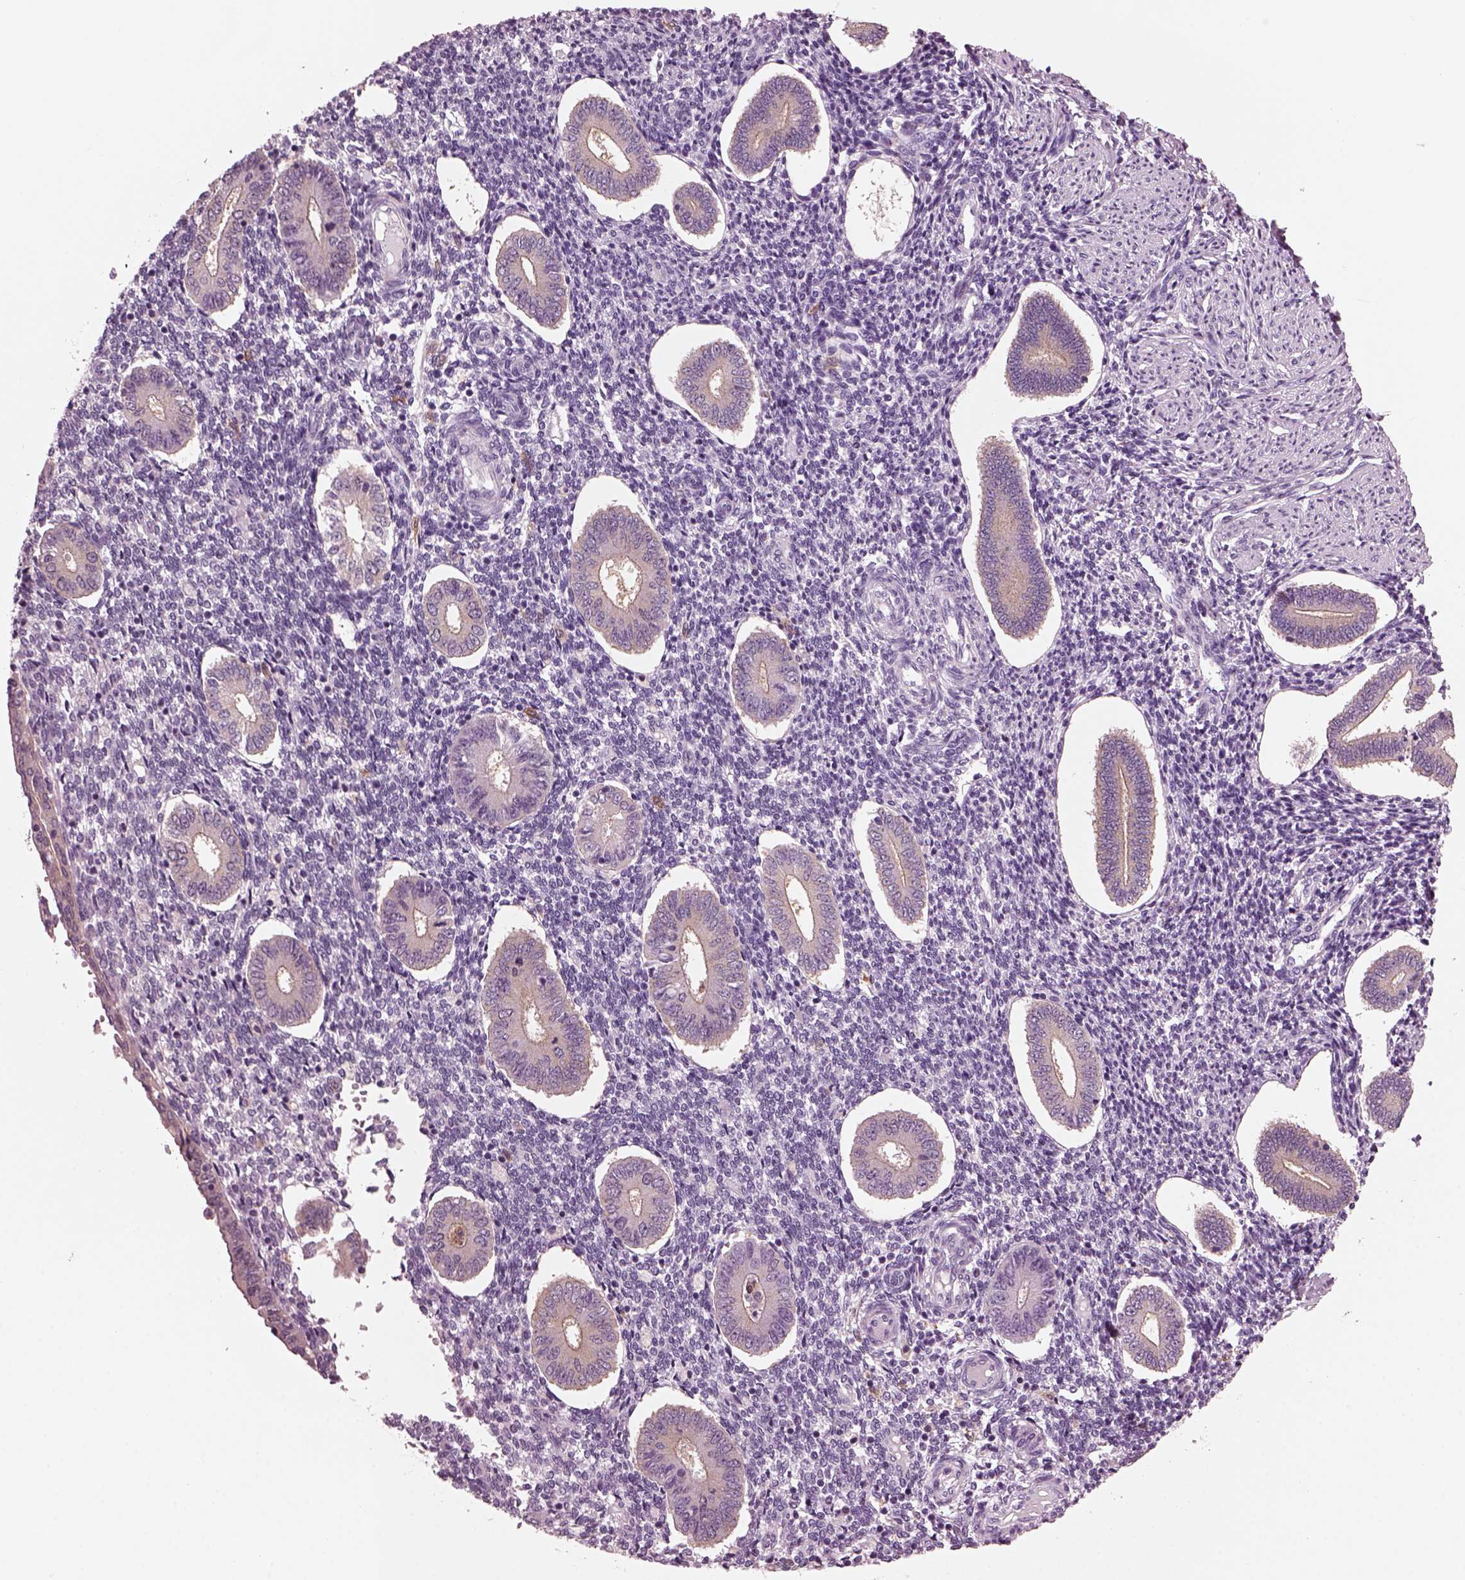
{"staining": {"intensity": "negative", "quantity": "none", "location": "none"}, "tissue": "endometrium", "cell_type": "Cells in endometrial stroma", "image_type": "normal", "snomed": [{"axis": "morphology", "description": "Normal tissue, NOS"}, {"axis": "topography", "description": "Endometrium"}], "caption": "IHC photomicrograph of normal human endometrium stained for a protein (brown), which displays no staining in cells in endometrial stroma.", "gene": "SHTN1", "patient": {"sex": "female", "age": 40}}